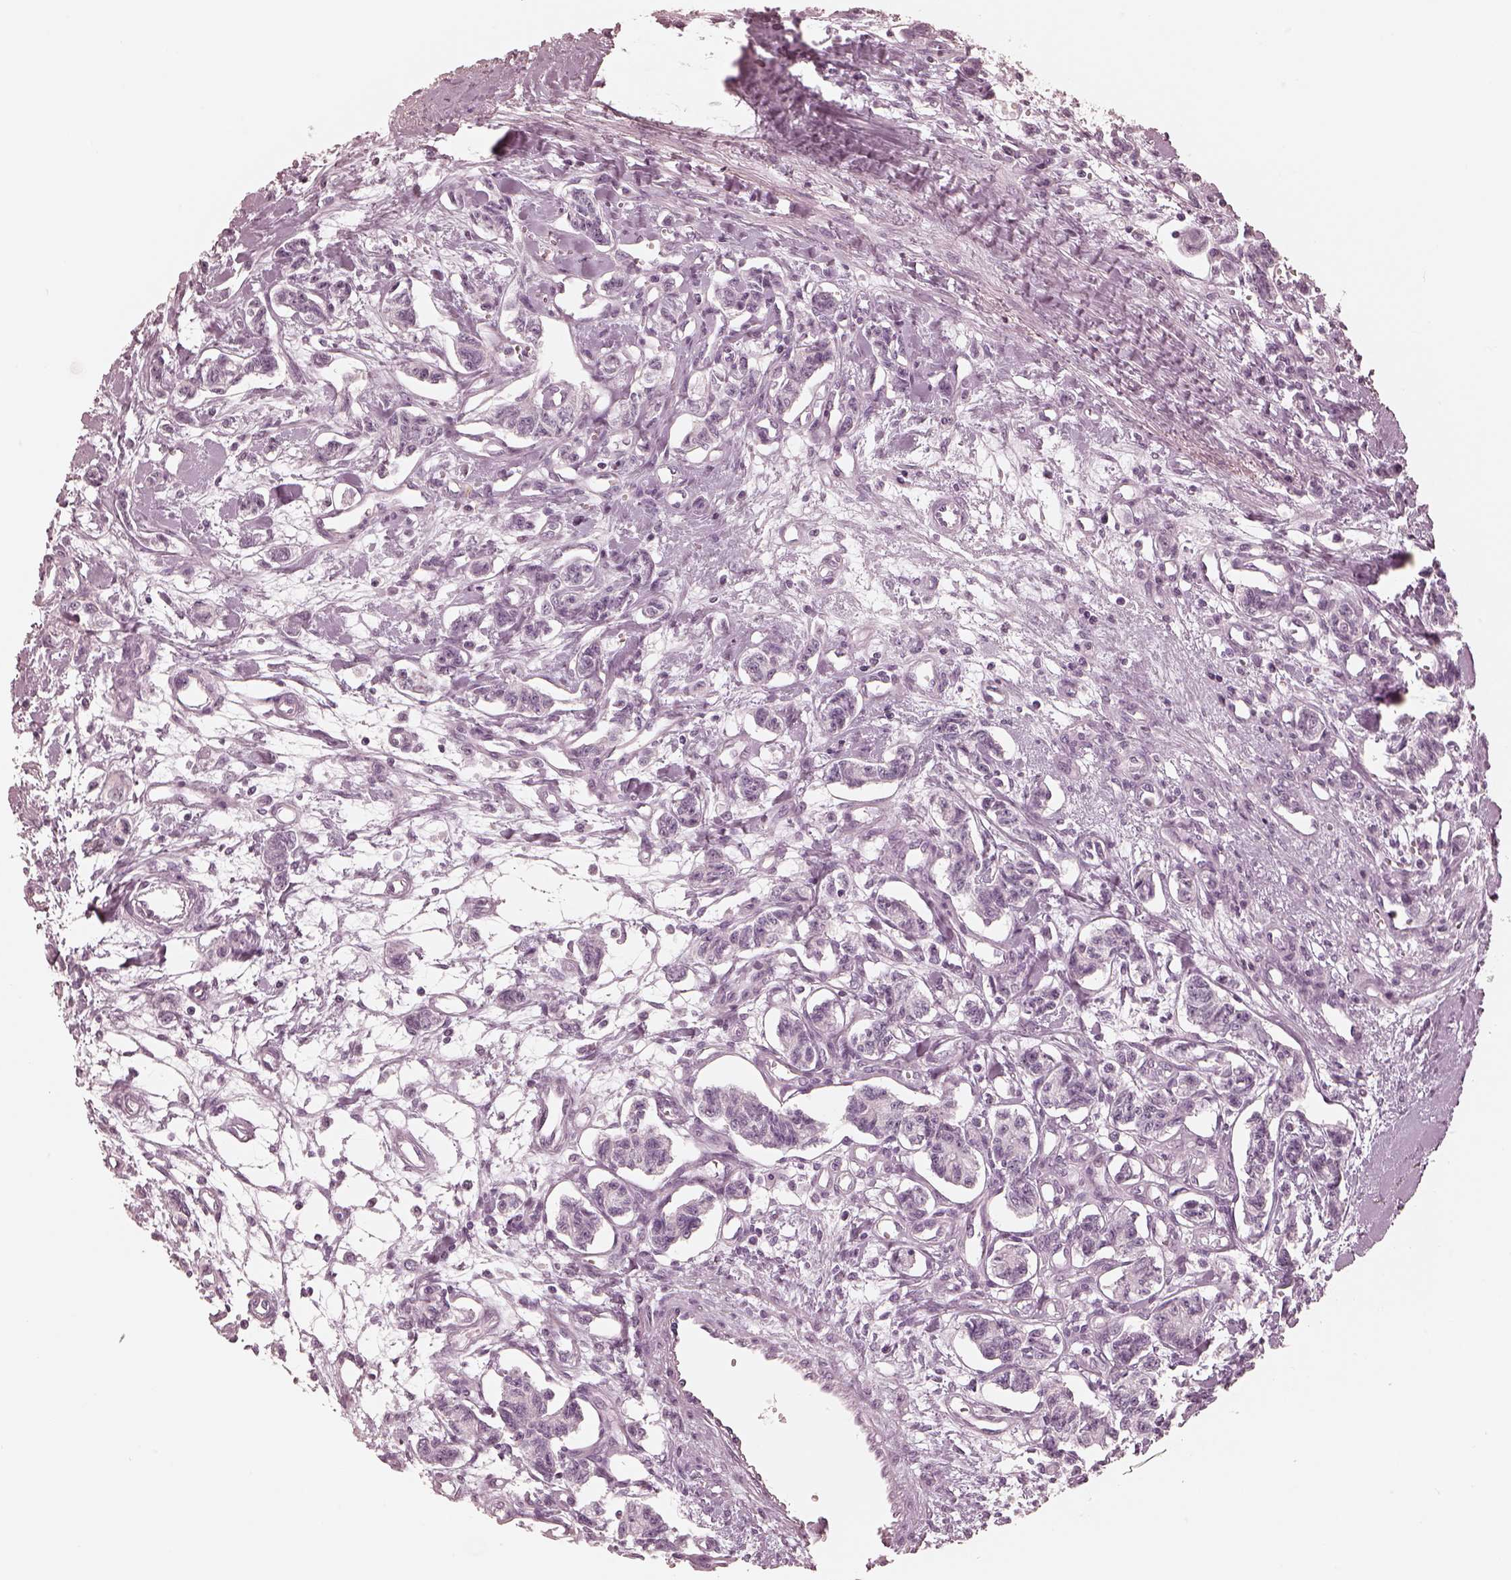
{"staining": {"intensity": "negative", "quantity": "none", "location": "none"}, "tissue": "carcinoid", "cell_type": "Tumor cells", "image_type": "cancer", "snomed": [{"axis": "morphology", "description": "Carcinoid, malignant, NOS"}, {"axis": "topography", "description": "Kidney"}], "caption": "The photomicrograph demonstrates no significant staining in tumor cells of carcinoid. (DAB IHC visualized using brightfield microscopy, high magnification).", "gene": "CALR3", "patient": {"sex": "female", "age": 41}}